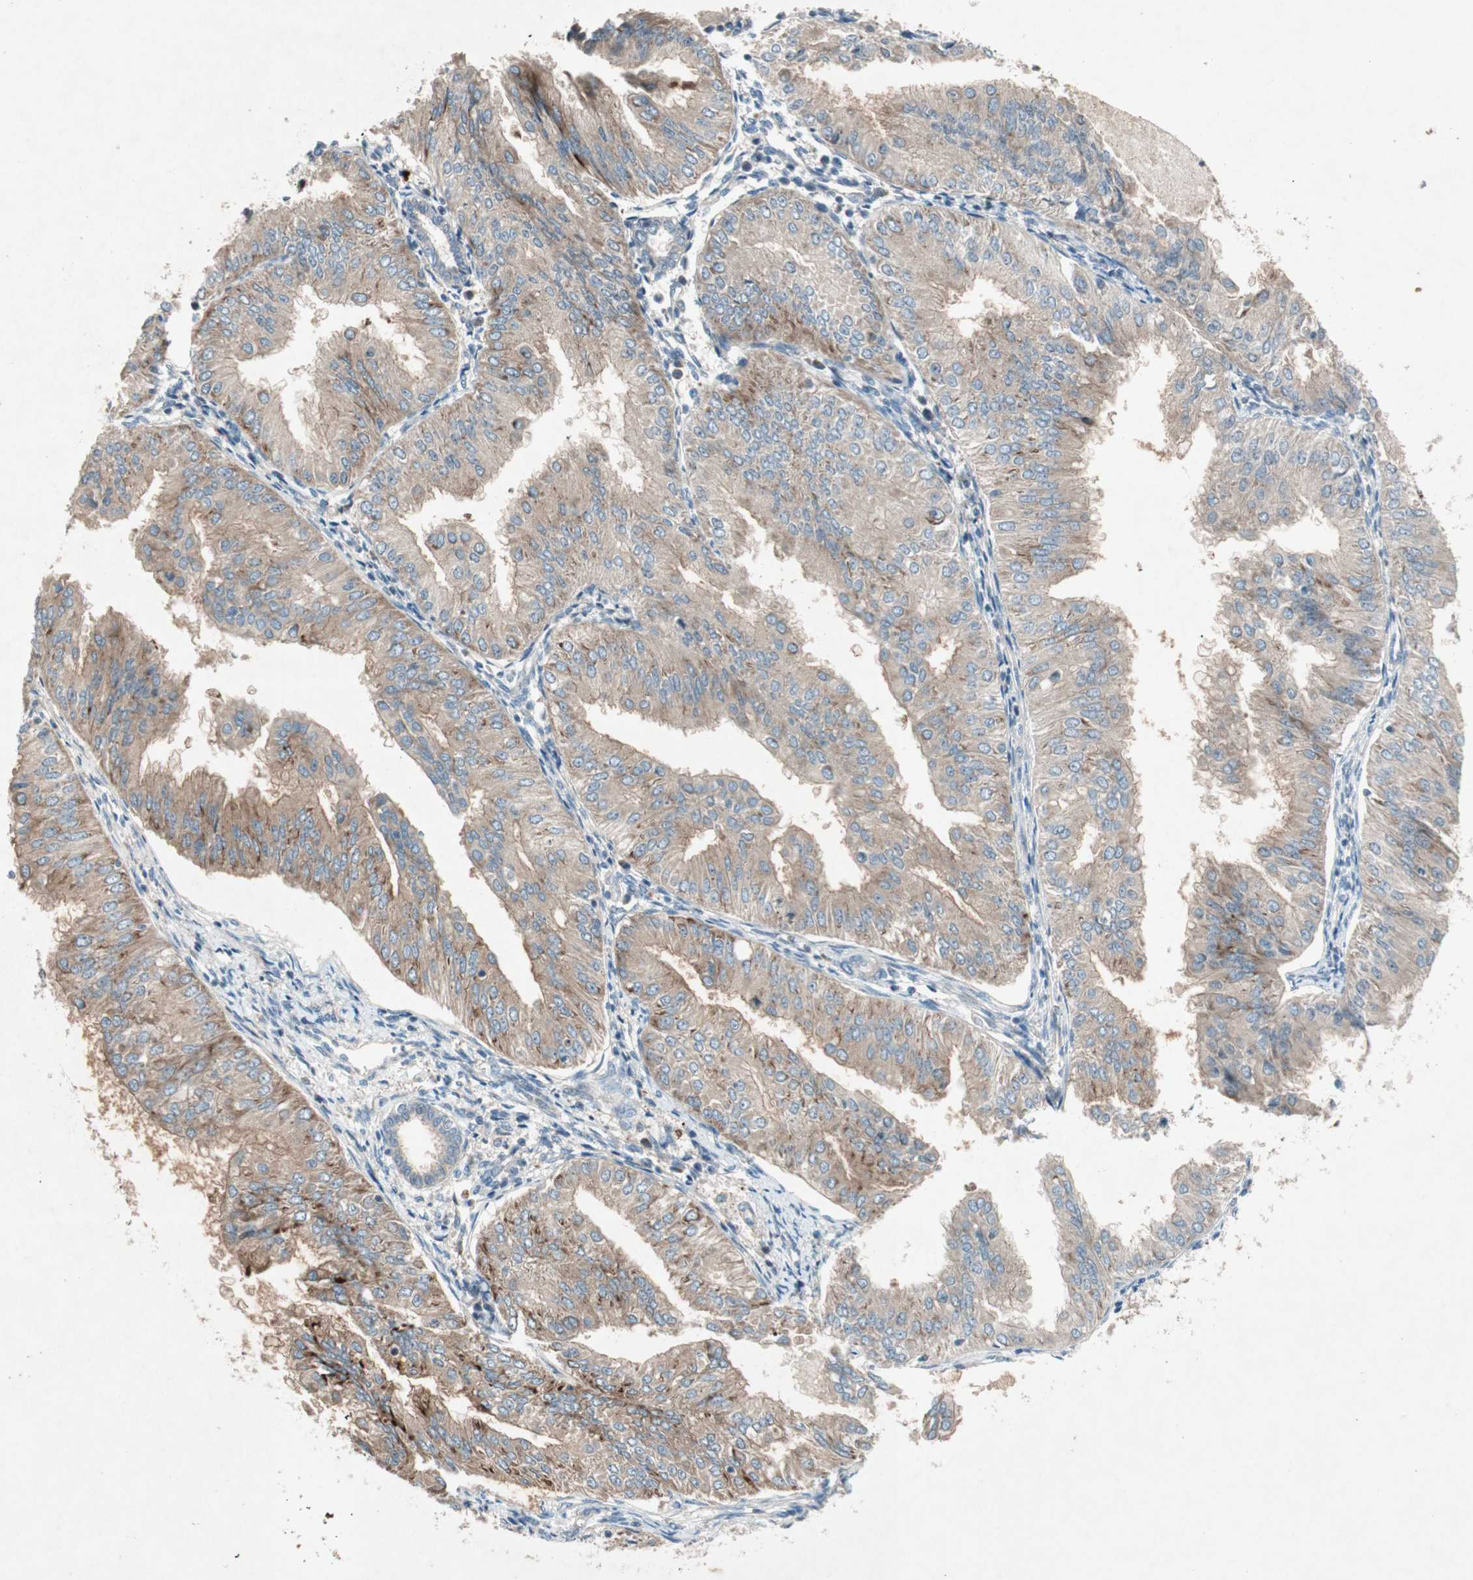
{"staining": {"intensity": "moderate", "quantity": ">75%", "location": "cytoplasmic/membranous"}, "tissue": "endometrial cancer", "cell_type": "Tumor cells", "image_type": "cancer", "snomed": [{"axis": "morphology", "description": "Adenocarcinoma, NOS"}, {"axis": "topography", "description": "Endometrium"}], "caption": "Adenocarcinoma (endometrial) stained with DAB (3,3'-diaminobenzidine) immunohistochemistry shows medium levels of moderate cytoplasmic/membranous positivity in approximately >75% of tumor cells.", "gene": "APOO", "patient": {"sex": "female", "age": 53}}